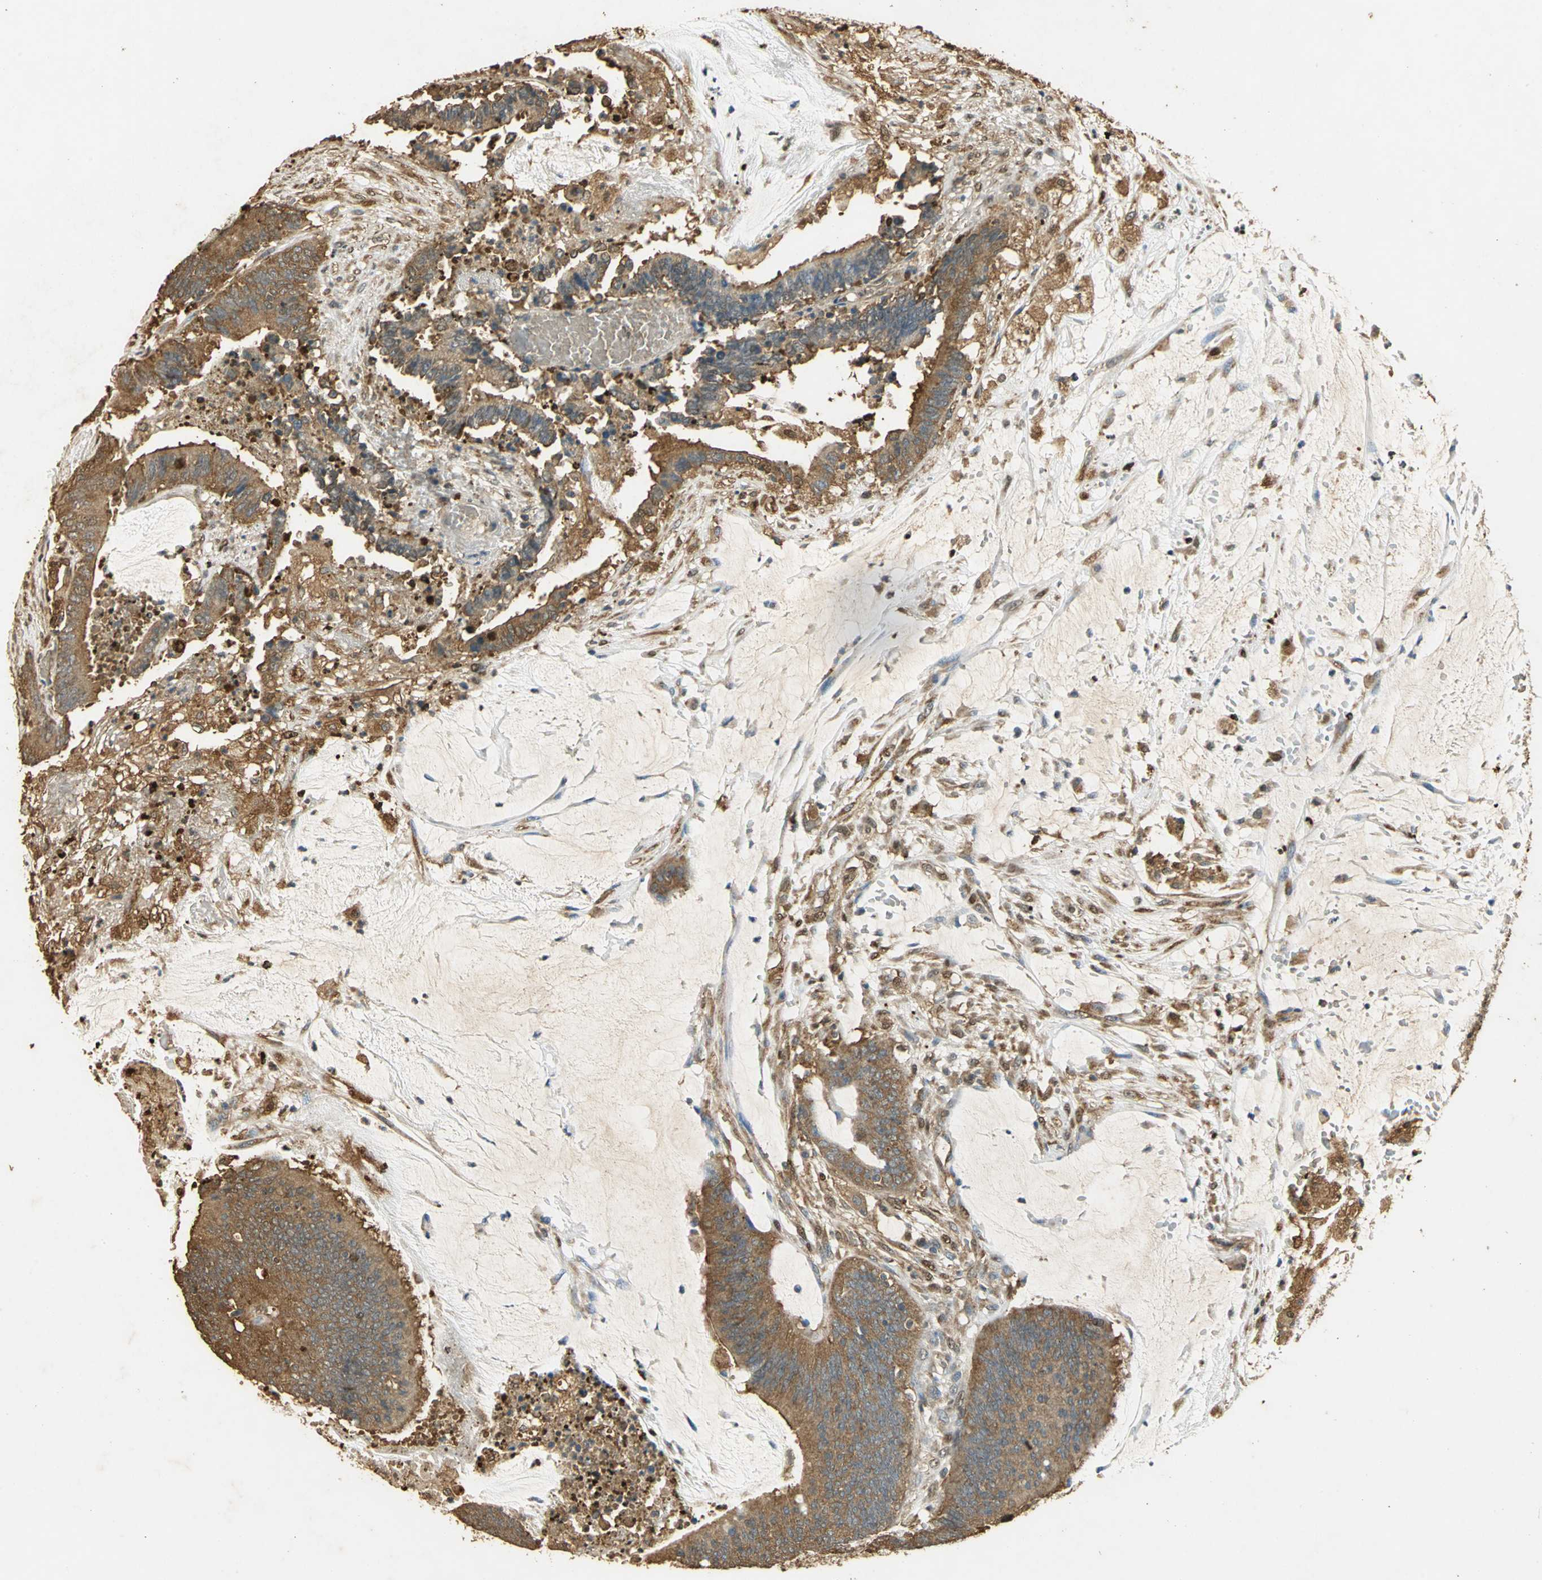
{"staining": {"intensity": "strong", "quantity": ">75%", "location": "cytoplasmic/membranous"}, "tissue": "colorectal cancer", "cell_type": "Tumor cells", "image_type": "cancer", "snomed": [{"axis": "morphology", "description": "Adenocarcinoma, NOS"}, {"axis": "topography", "description": "Rectum"}], "caption": "Immunohistochemistry (IHC) (DAB (3,3'-diaminobenzidine)) staining of human adenocarcinoma (colorectal) demonstrates strong cytoplasmic/membranous protein expression in about >75% of tumor cells. Nuclei are stained in blue.", "gene": "GAPDH", "patient": {"sex": "female", "age": 66}}